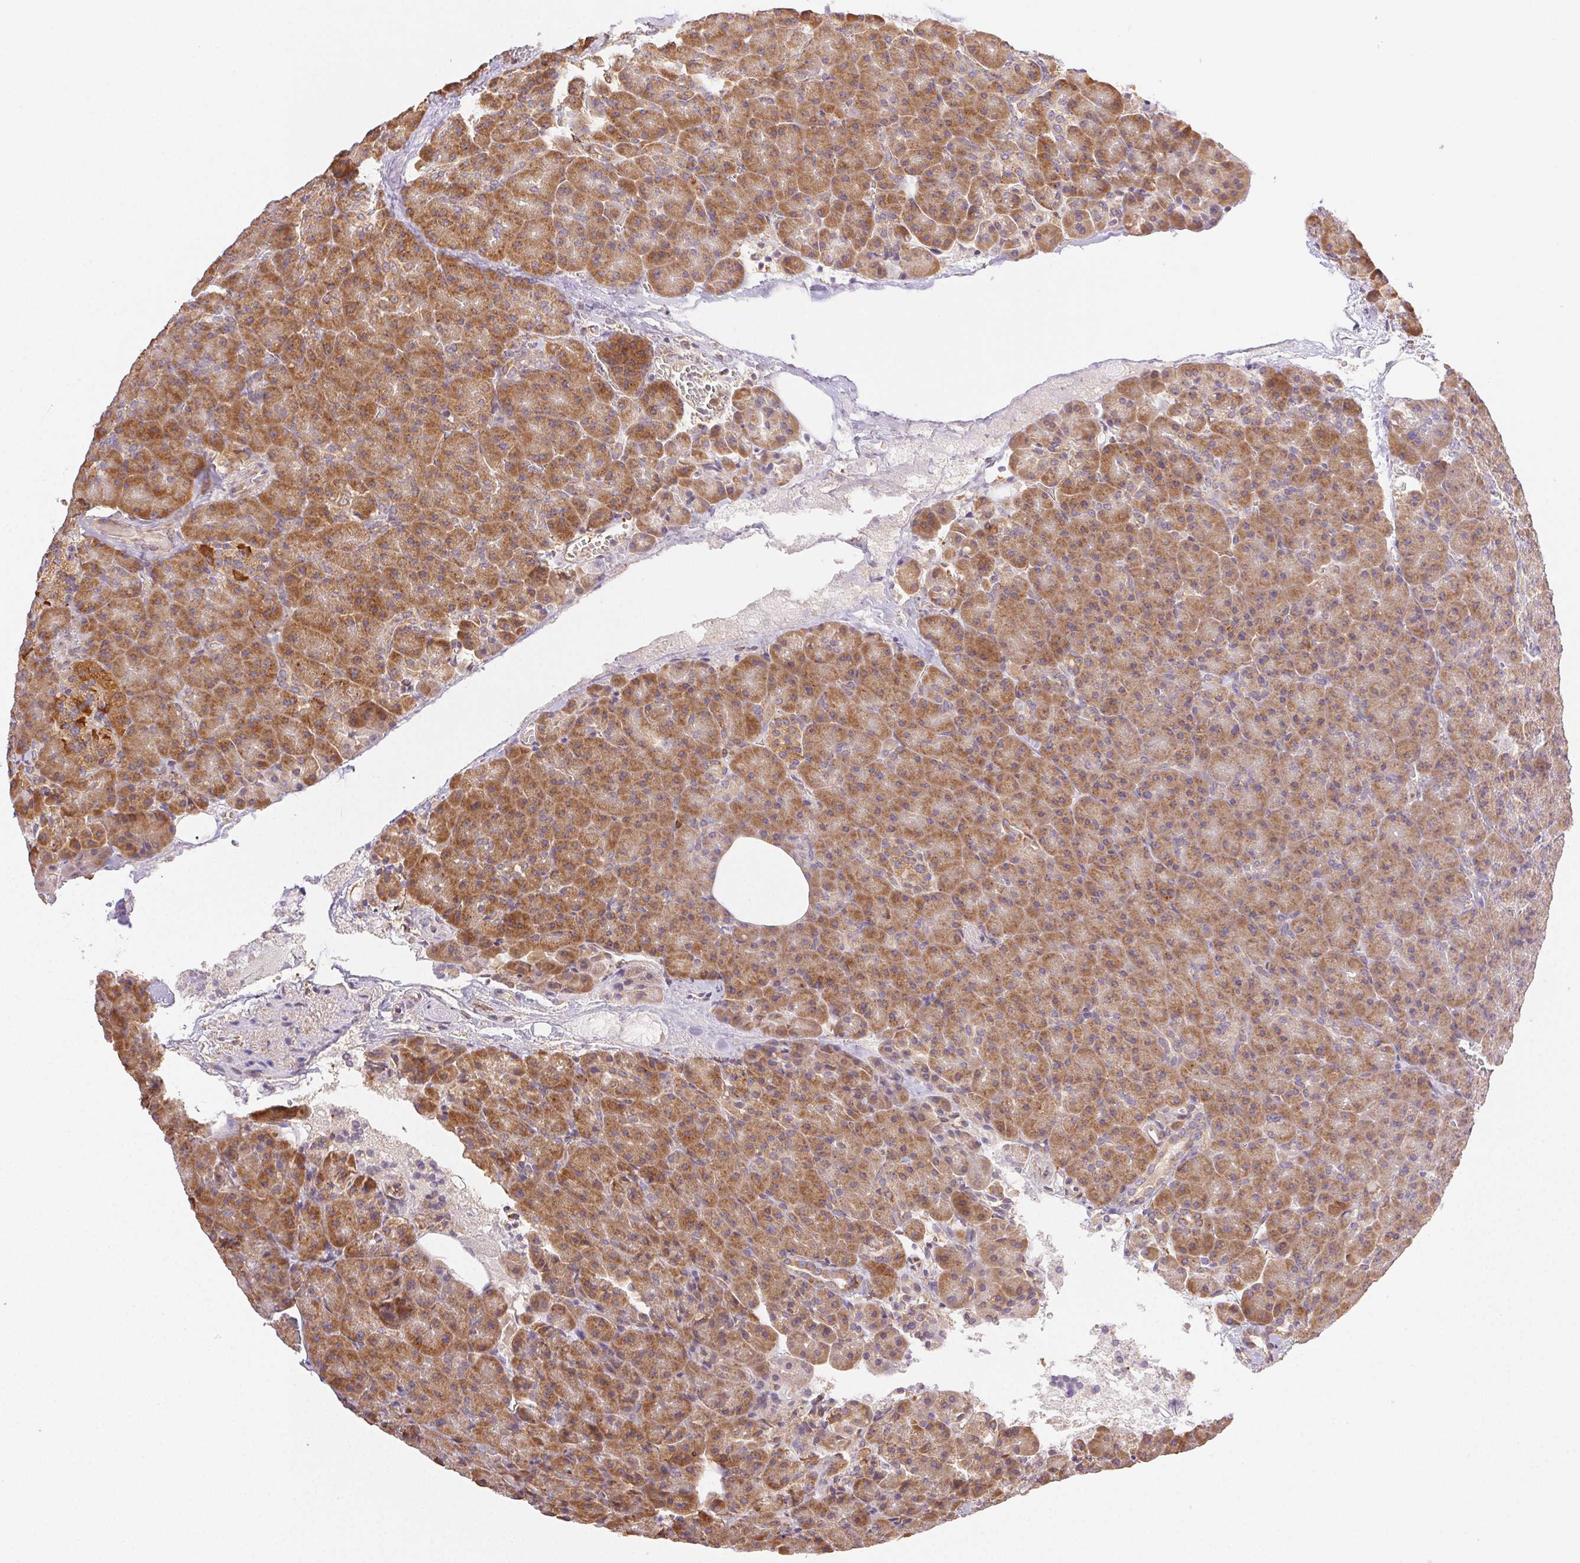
{"staining": {"intensity": "moderate", "quantity": ">75%", "location": "cytoplasmic/membranous"}, "tissue": "pancreas", "cell_type": "Exocrine glandular cells", "image_type": "normal", "snomed": [{"axis": "morphology", "description": "Normal tissue, NOS"}, {"axis": "topography", "description": "Pancreas"}], "caption": "Immunohistochemical staining of benign pancreas shows medium levels of moderate cytoplasmic/membranous positivity in approximately >75% of exocrine glandular cells. Nuclei are stained in blue.", "gene": "ENTREP1", "patient": {"sex": "female", "age": 74}}